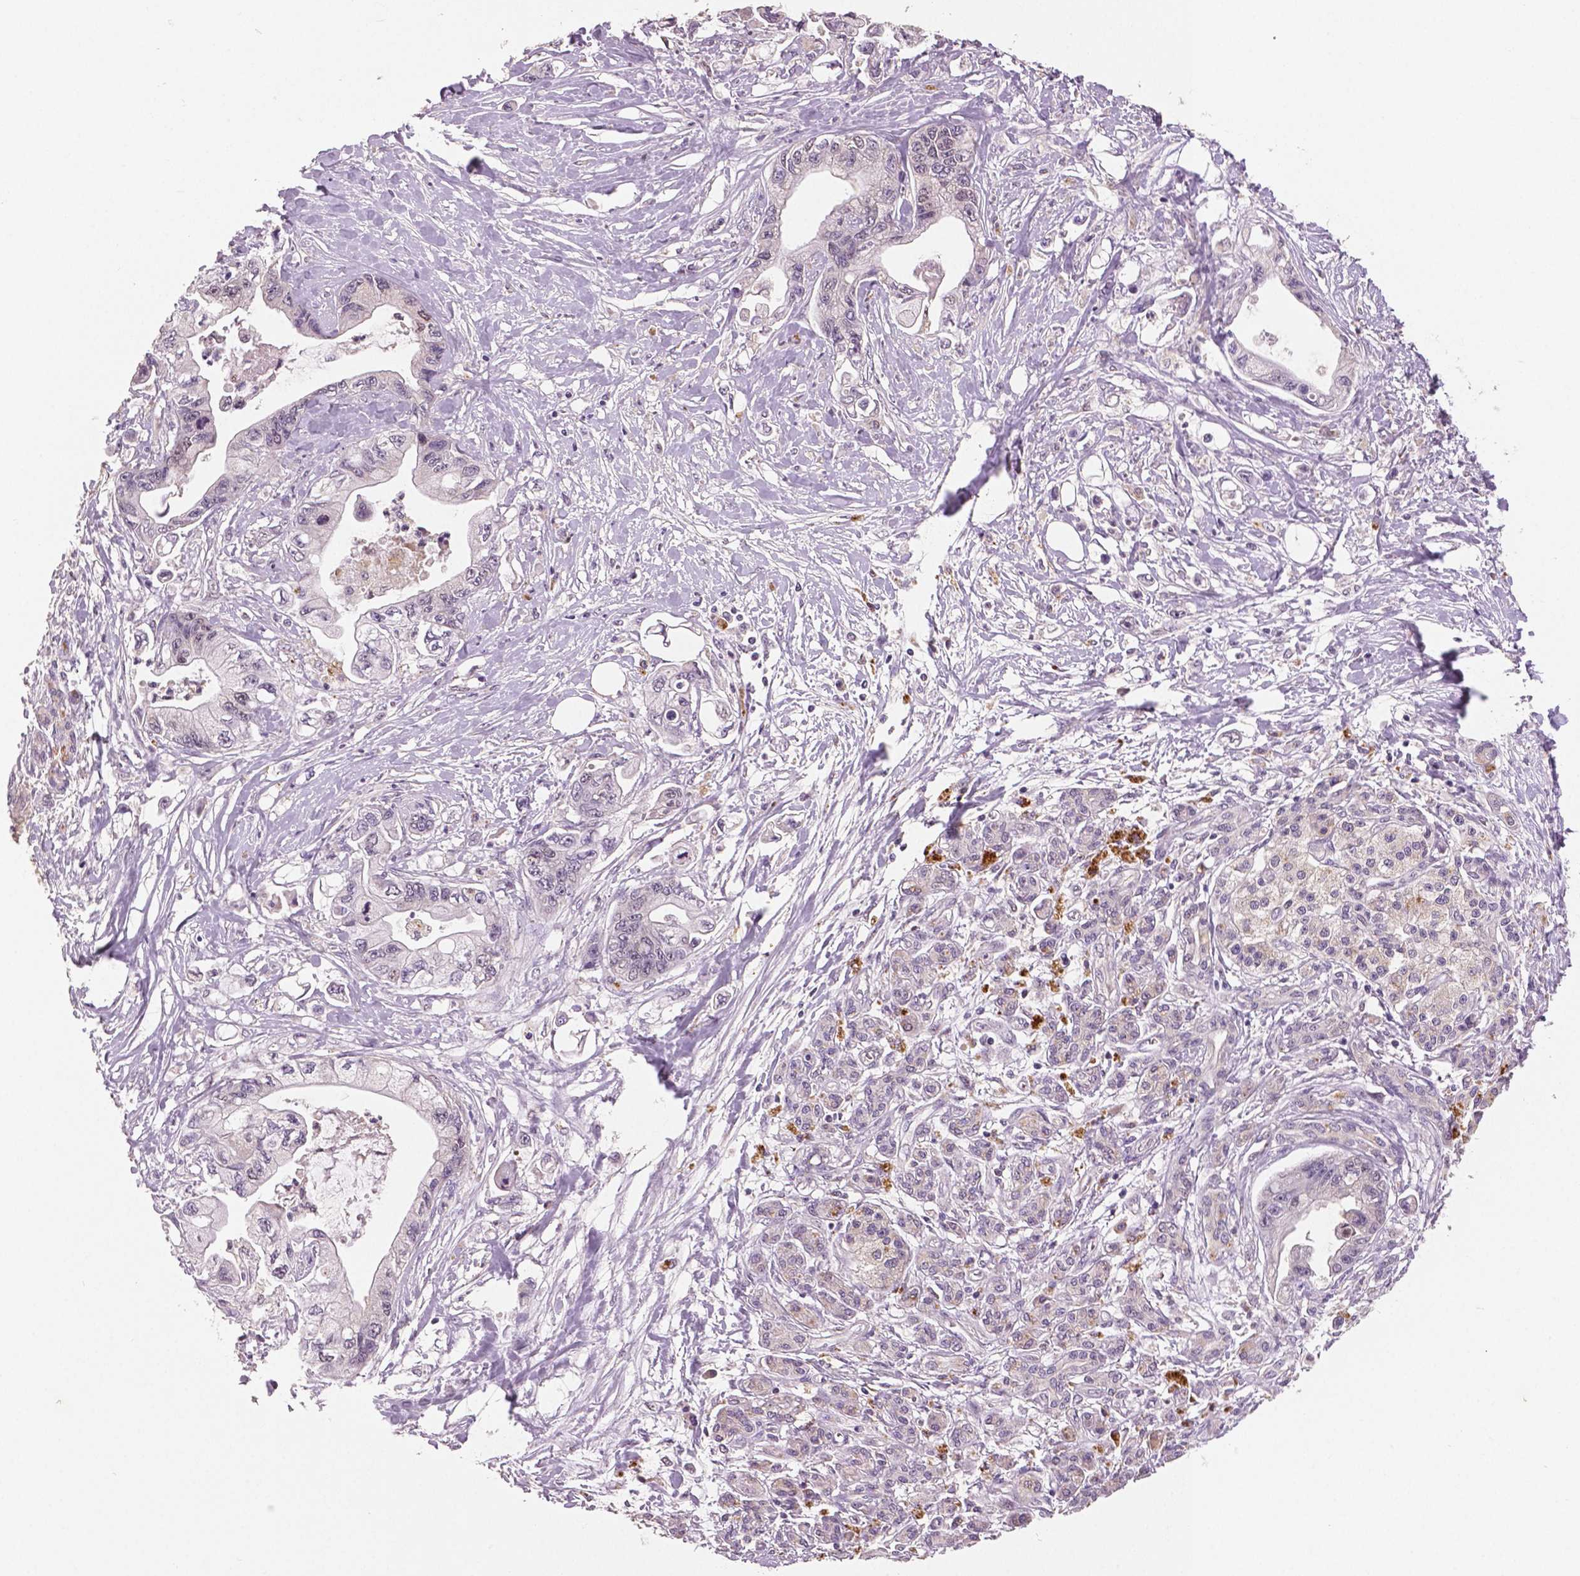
{"staining": {"intensity": "negative", "quantity": "none", "location": "none"}, "tissue": "pancreatic cancer", "cell_type": "Tumor cells", "image_type": "cancer", "snomed": [{"axis": "morphology", "description": "Adenocarcinoma, NOS"}, {"axis": "topography", "description": "Pancreas"}], "caption": "Image shows no protein positivity in tumor cells of pancreatic adenocarcinoma tissue.", "gene": "MKI67", "patient": {"sex": "male", "age": 61}}